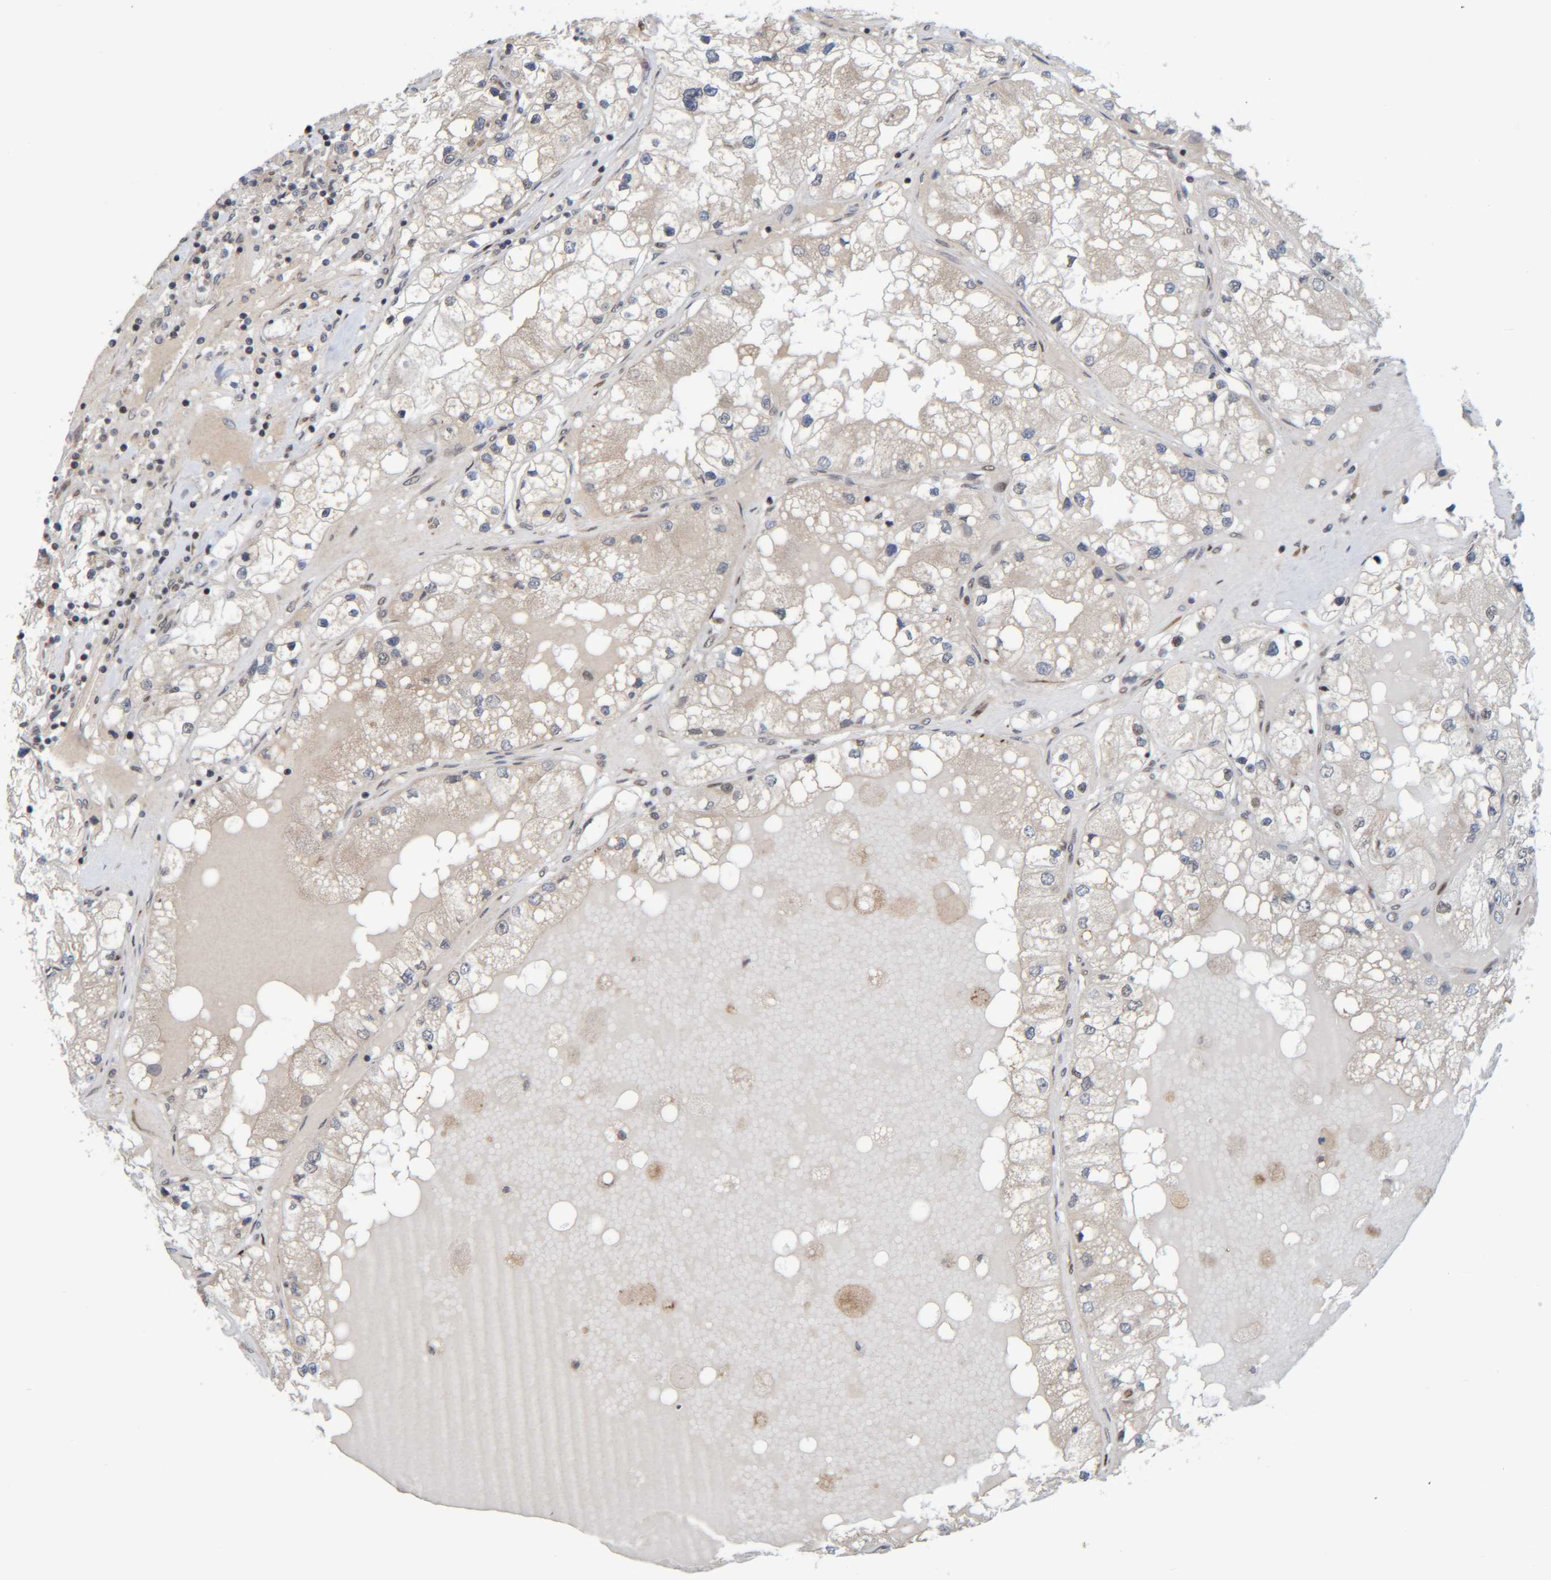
{"staining": {"intensity": "negative", "quantity": "none", "location": "none"}, "tissue": "renal cancer", "cell_type": "Tumor cells", "image_type": "cancer", "snomed": [{"axis": "morphology", "description": "Adenocarcinoma, NOS"}, {"axis": "topography", "description": "Kidney"}], "caption": "This is a image of IHC staining of renal cancer (adenocarcinoma), which shows no staining in tumor cells.", "gene": "CCDC57", "patient": {"sex": "male", "age": 68}}